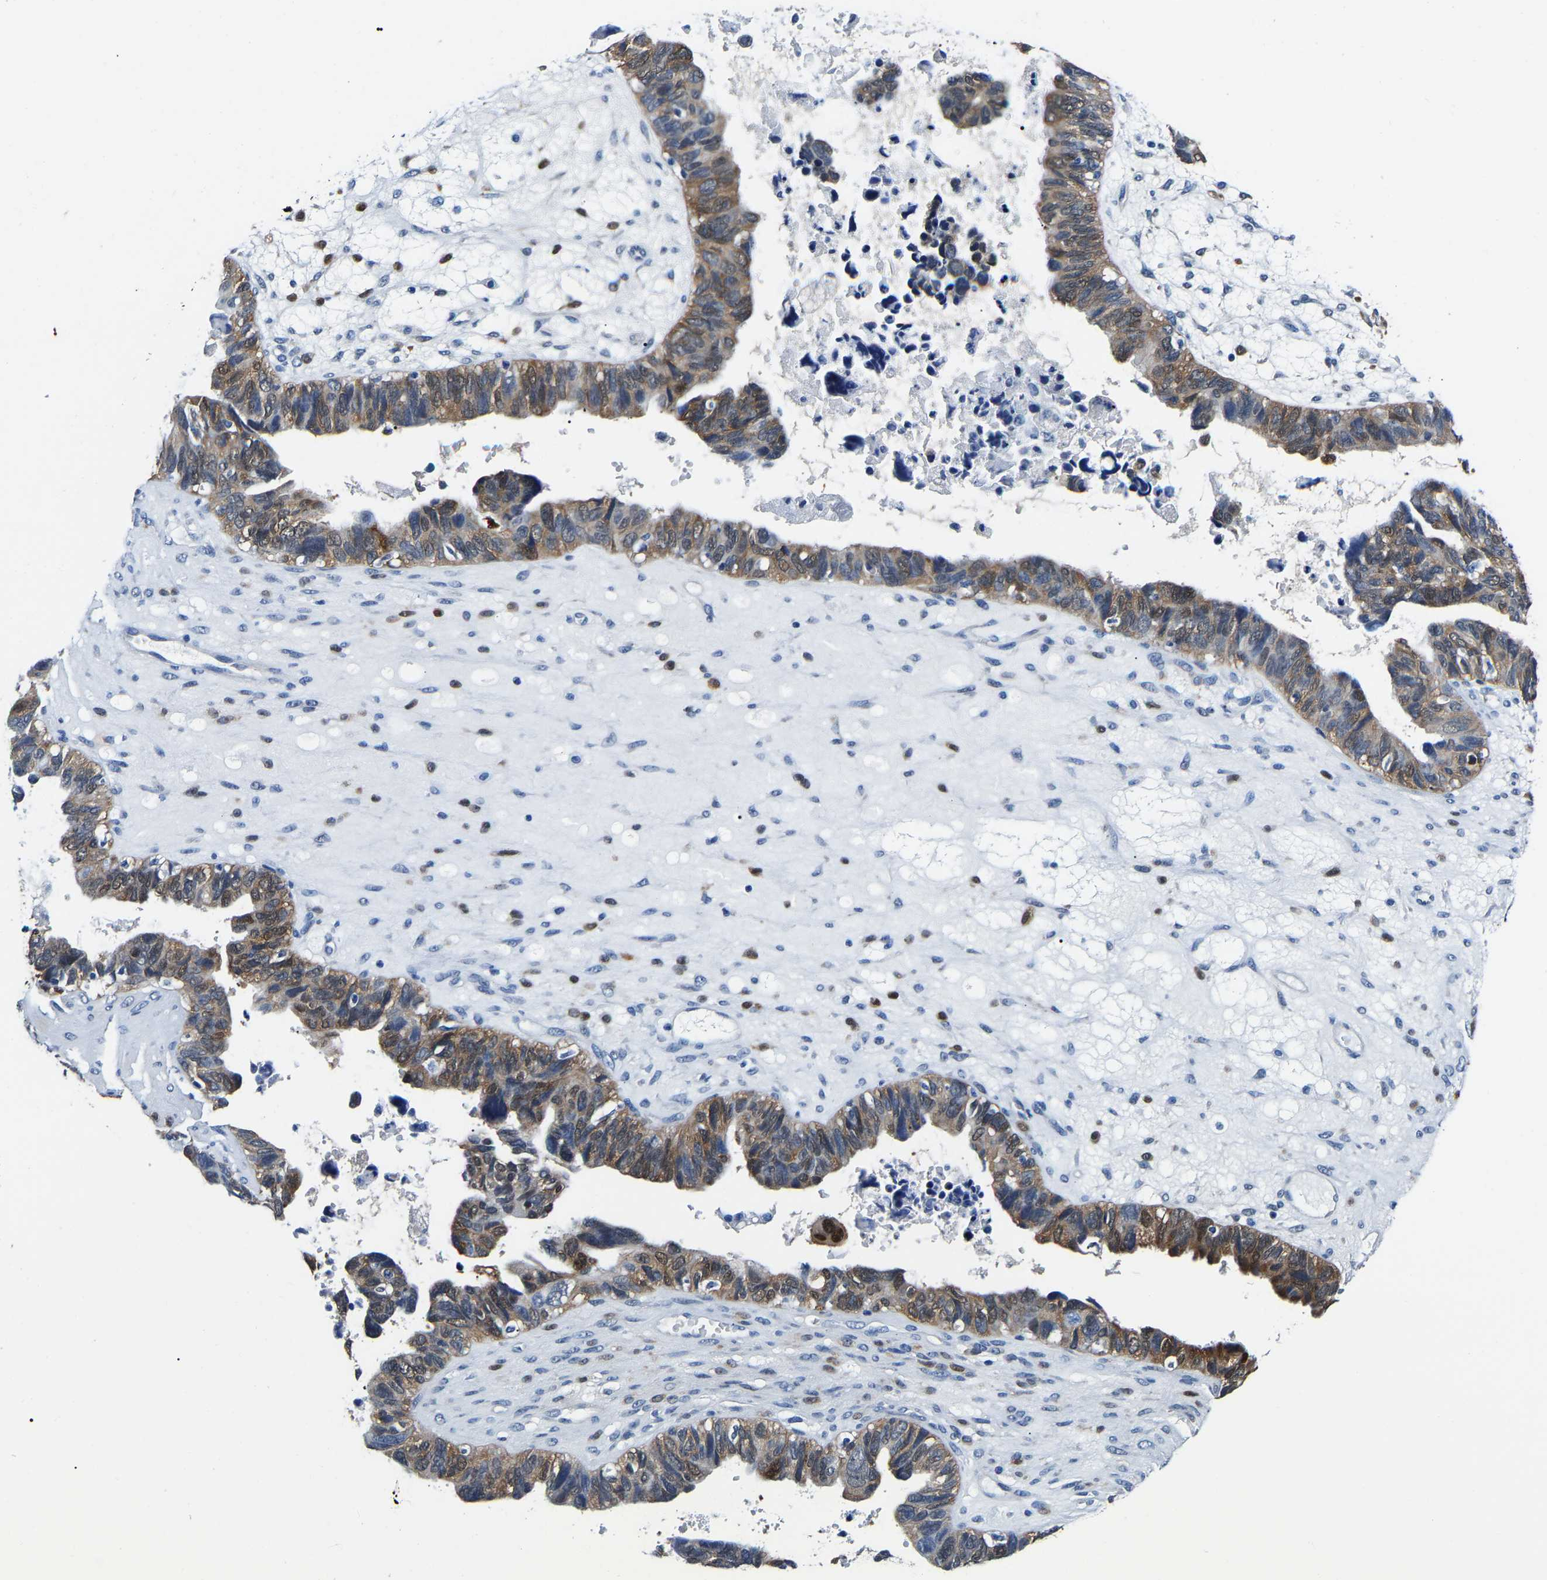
{"staining": {"intensity": "moderate", "quantity": ">75%", "location": "cytoplasmic/membranous"}, "tissue": "ovarian cancer", "cell_type": "Tumor cells", "image_type": "cancer", "snomed": [{"axis": "morphology", "description": "Cystadenocarcinoma, serous, NOS"}, {"axis": "topography", "description": "Ovary"}], "caption": "Ovarian cancer was stained to show a protein in brown. There is medium levels of moderate cytoplasmic/membranous staining in approximately >75% of tumor cells. The protein of interest is shown in brown color, while the nuclei are stained blue.", "gene": "S100A13", "patient": {"sex": "female", "age": 79}}